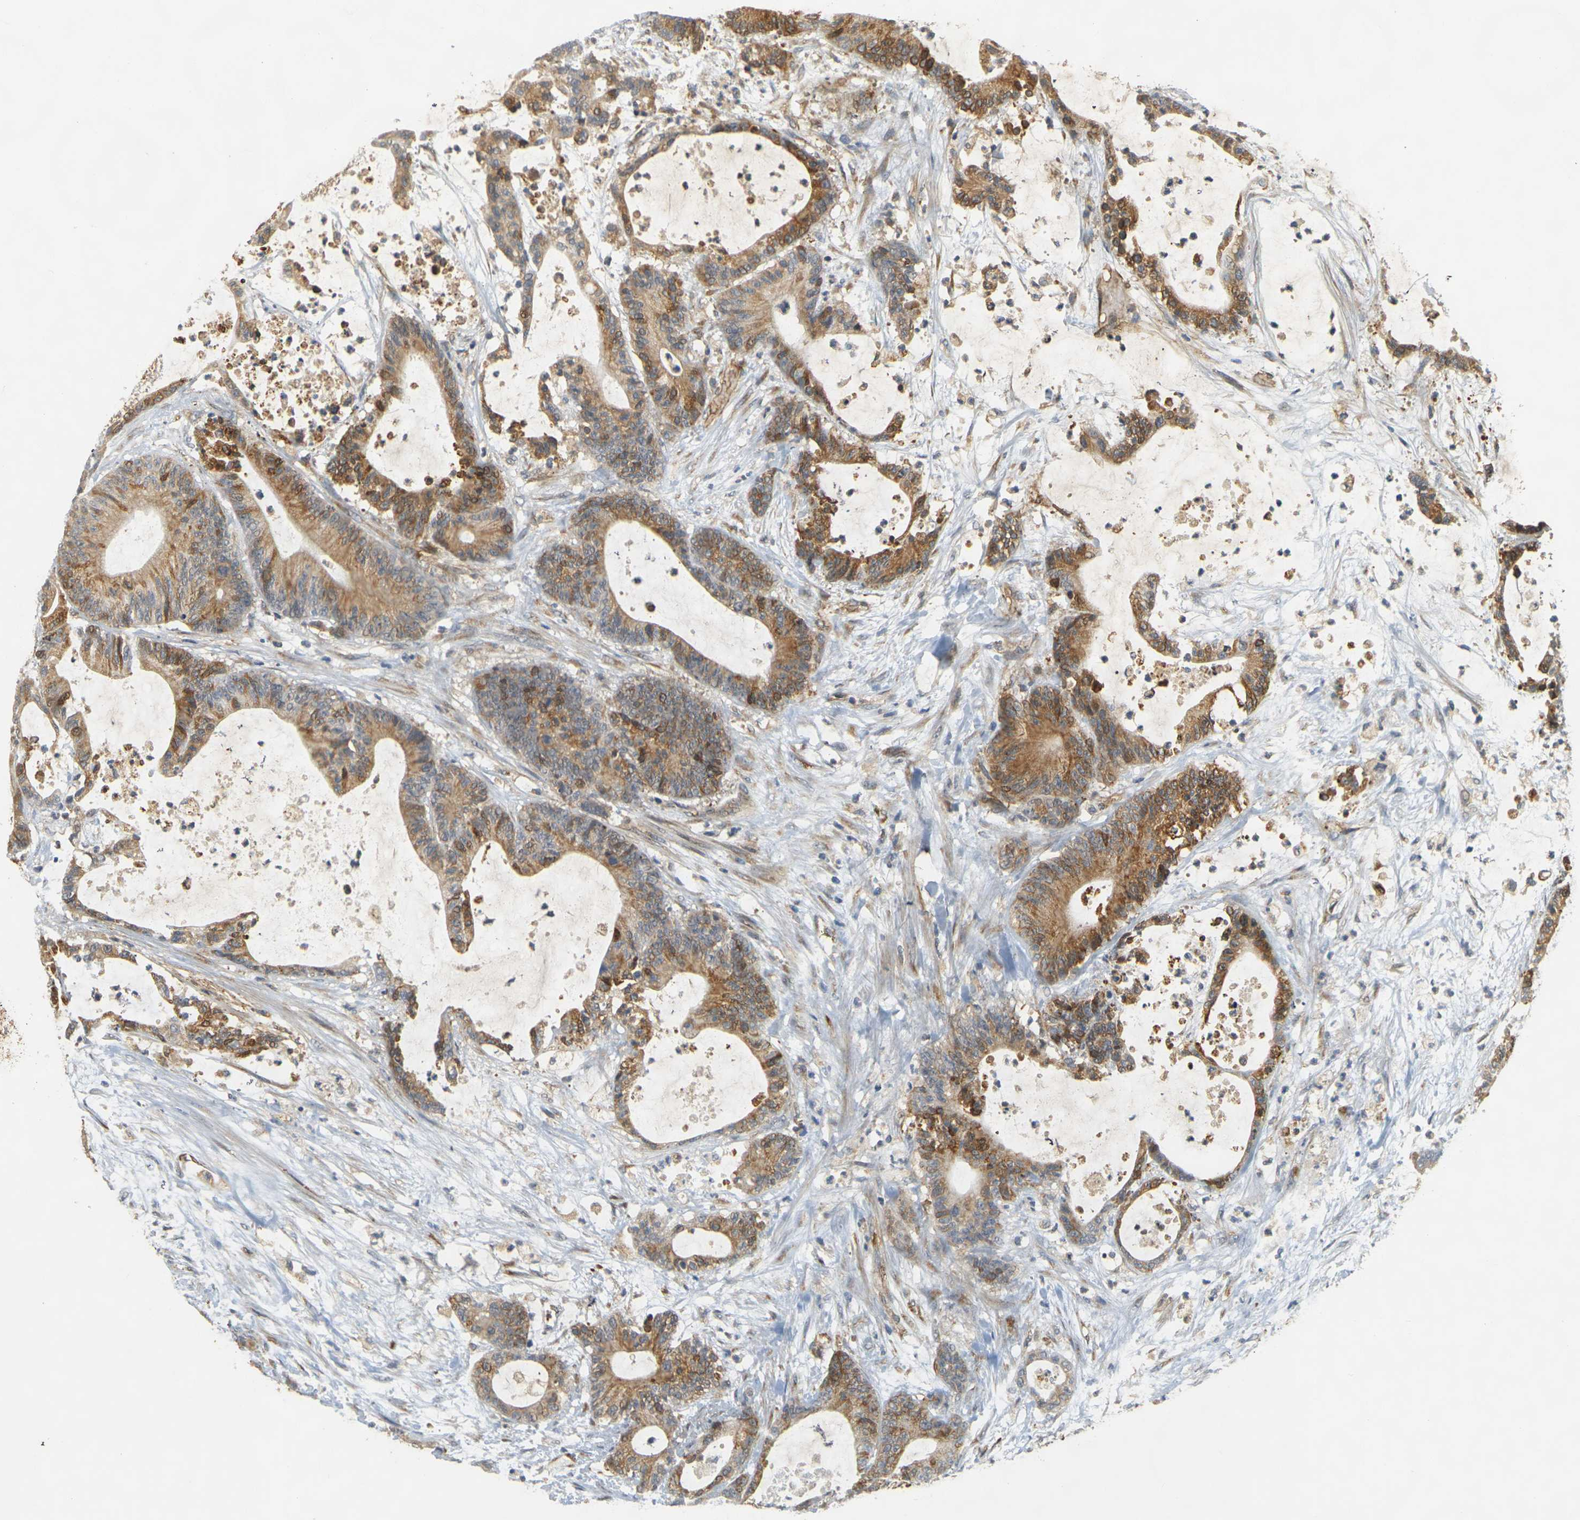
{"staining": {"intensity": "moderate", "quantity": ">75%", "location": "cytoplasmic/membranous"}, "tissue": "colorectal cancer", "cell_type": "Tumor cells", "image_type": "cancer", "snomed": [{"axis": "morphology", "description": "Adenocarcinoma, NOS"}, {"axis": "topography", "description": "Colon"}], "caption": "Adenocarcinoma (colorectal) tissue exhibits moderate cytoplasmic/membranous expression in about >75% of tumor cells", "gene": "MEGF9", "patient": {"sex": "female", "age": 84}}